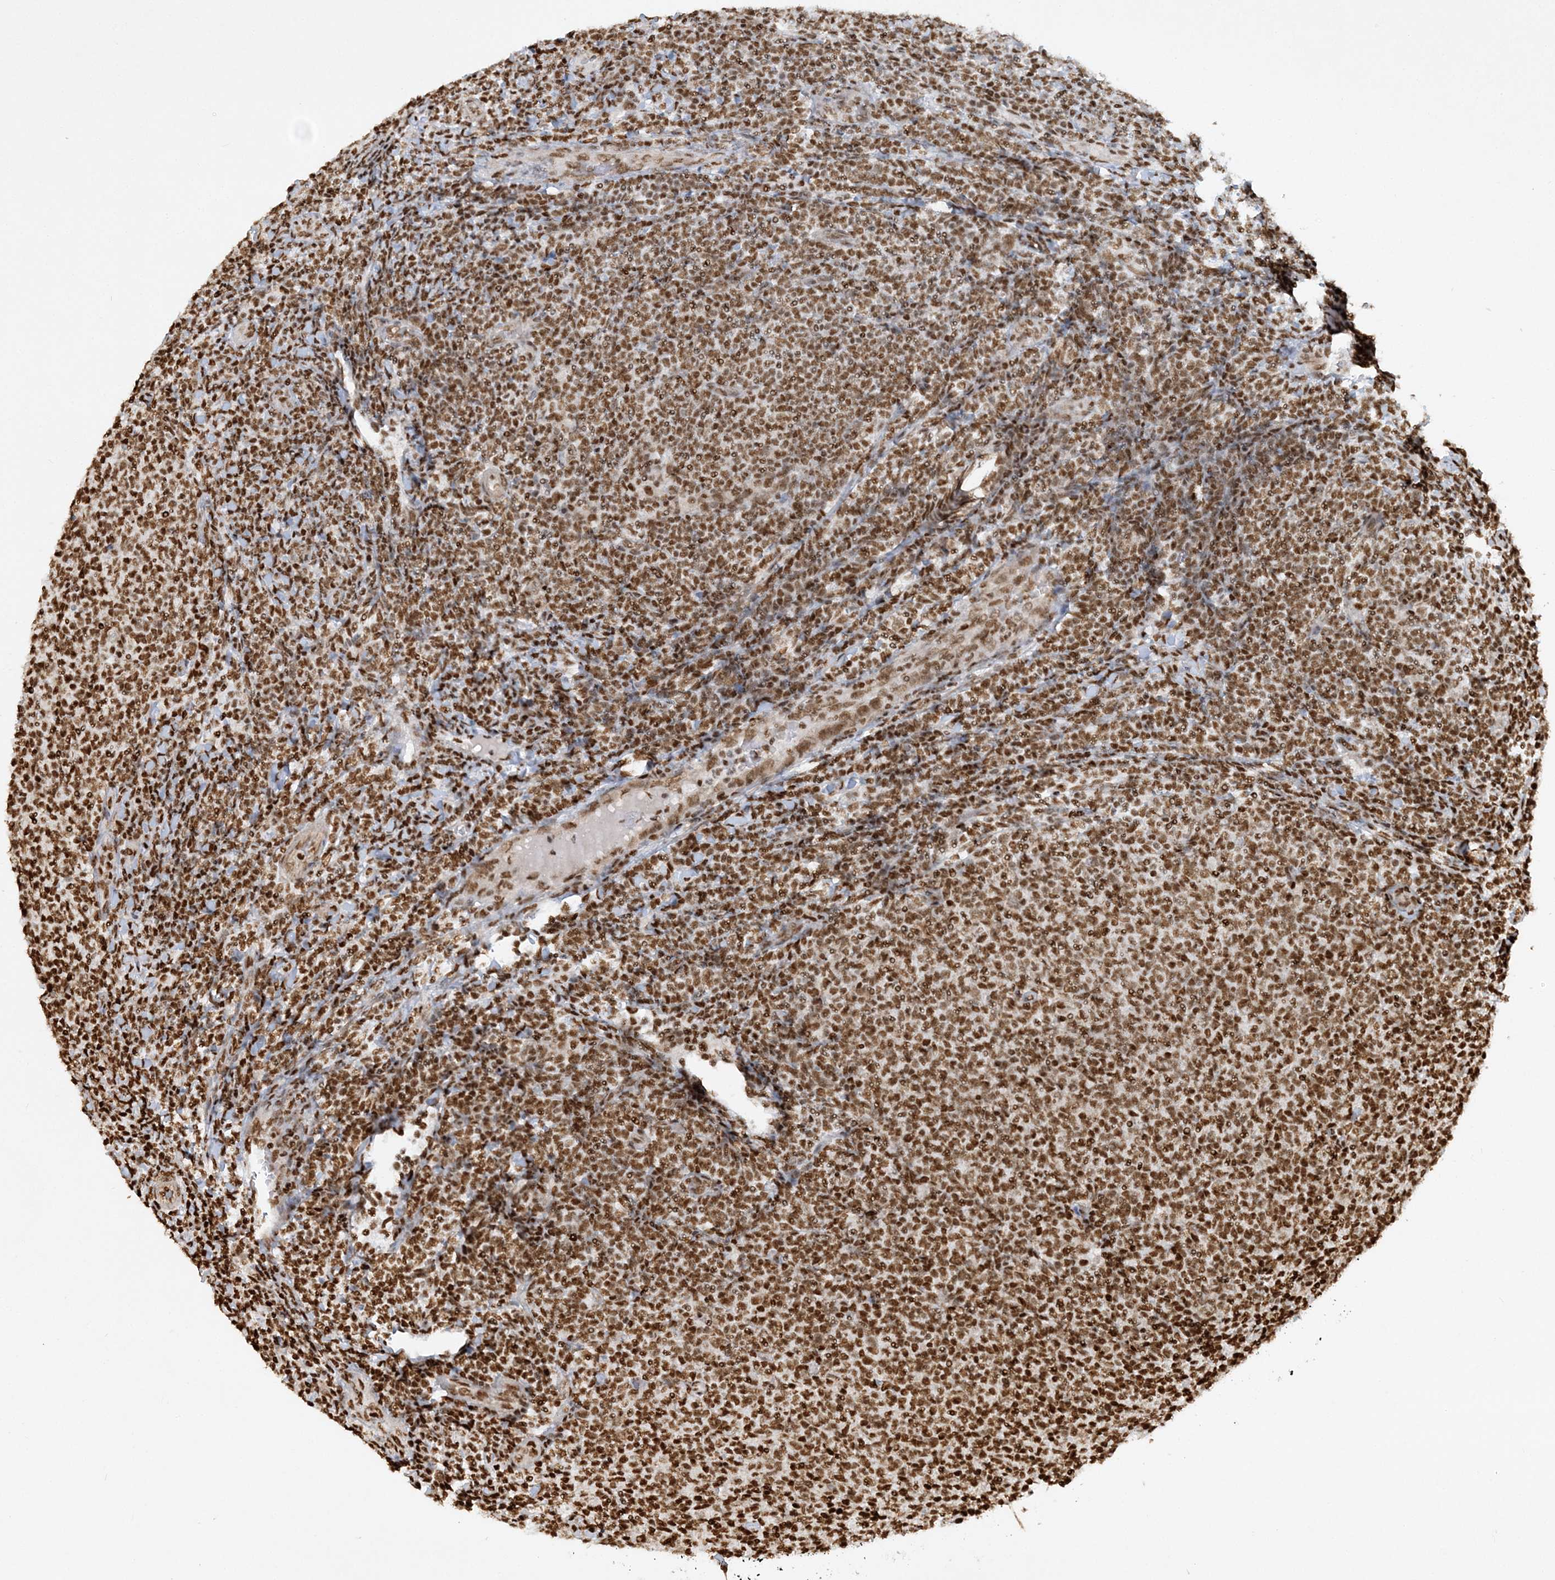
{"staining": {"intensity": "strong", "quantity": ">75%", "location": "nuclear"}, "tissue": "lymphoma", "cell_type": "Tumor cells", "image_type": "cancer", "snomed": [{"axis": "morphology", "description": "Malignant lymphoma, non-Hodgkin's type, Low grade"}, {"axis": "topography", "description": "Lymph node"}], "caption": "Human low-grade malignant lymphoma, non-Hodgkin's type stained with a brown dye demonstrates strong nuclear positive positivity in approximately >75% of tumor cells.", "gene": "DELE1", "patient": {"sex": "male", "age": 66}}